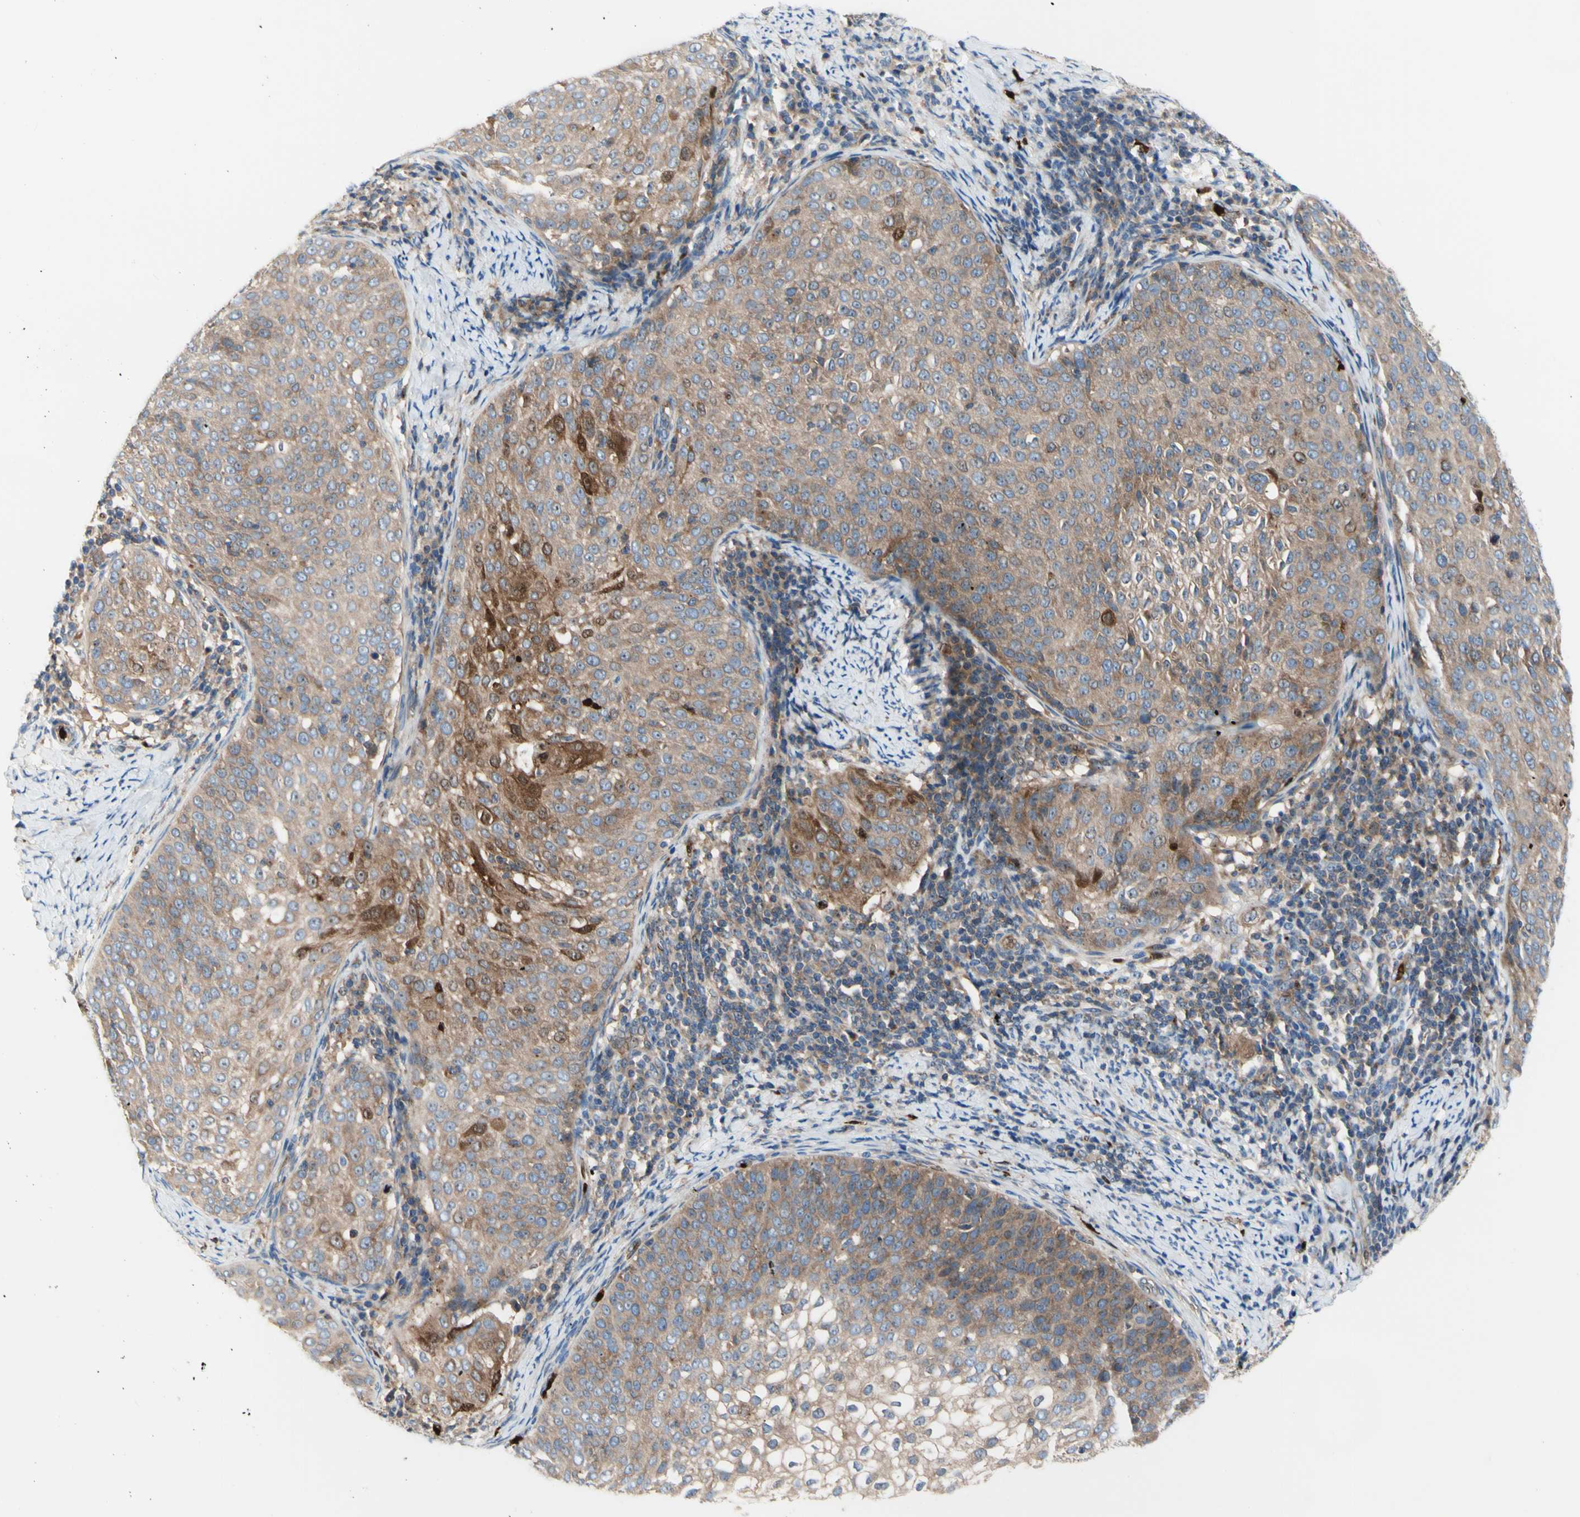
{"staining": {"intensity": "weak", "quantity": ">75%", "location": "cytoplasmic/membranous"}, "tissue": "cervical cancer", "cell_type": "Tumor cells", "image_type": "cancer", "snomed": [{"axis": "morphology", "description": "Squamous cell carcinoma, NOS"}, {"axis": "topography", "description": "Cervix"}], "caption": "IHC of cervical cancer (squamous cell carcinoma) reveals low levels of weak cytoplasmic/membranous staining in approximately >75% of tumor cells.", "gene": "USP9X", "patient": {"sex": "female", "age": 51}}